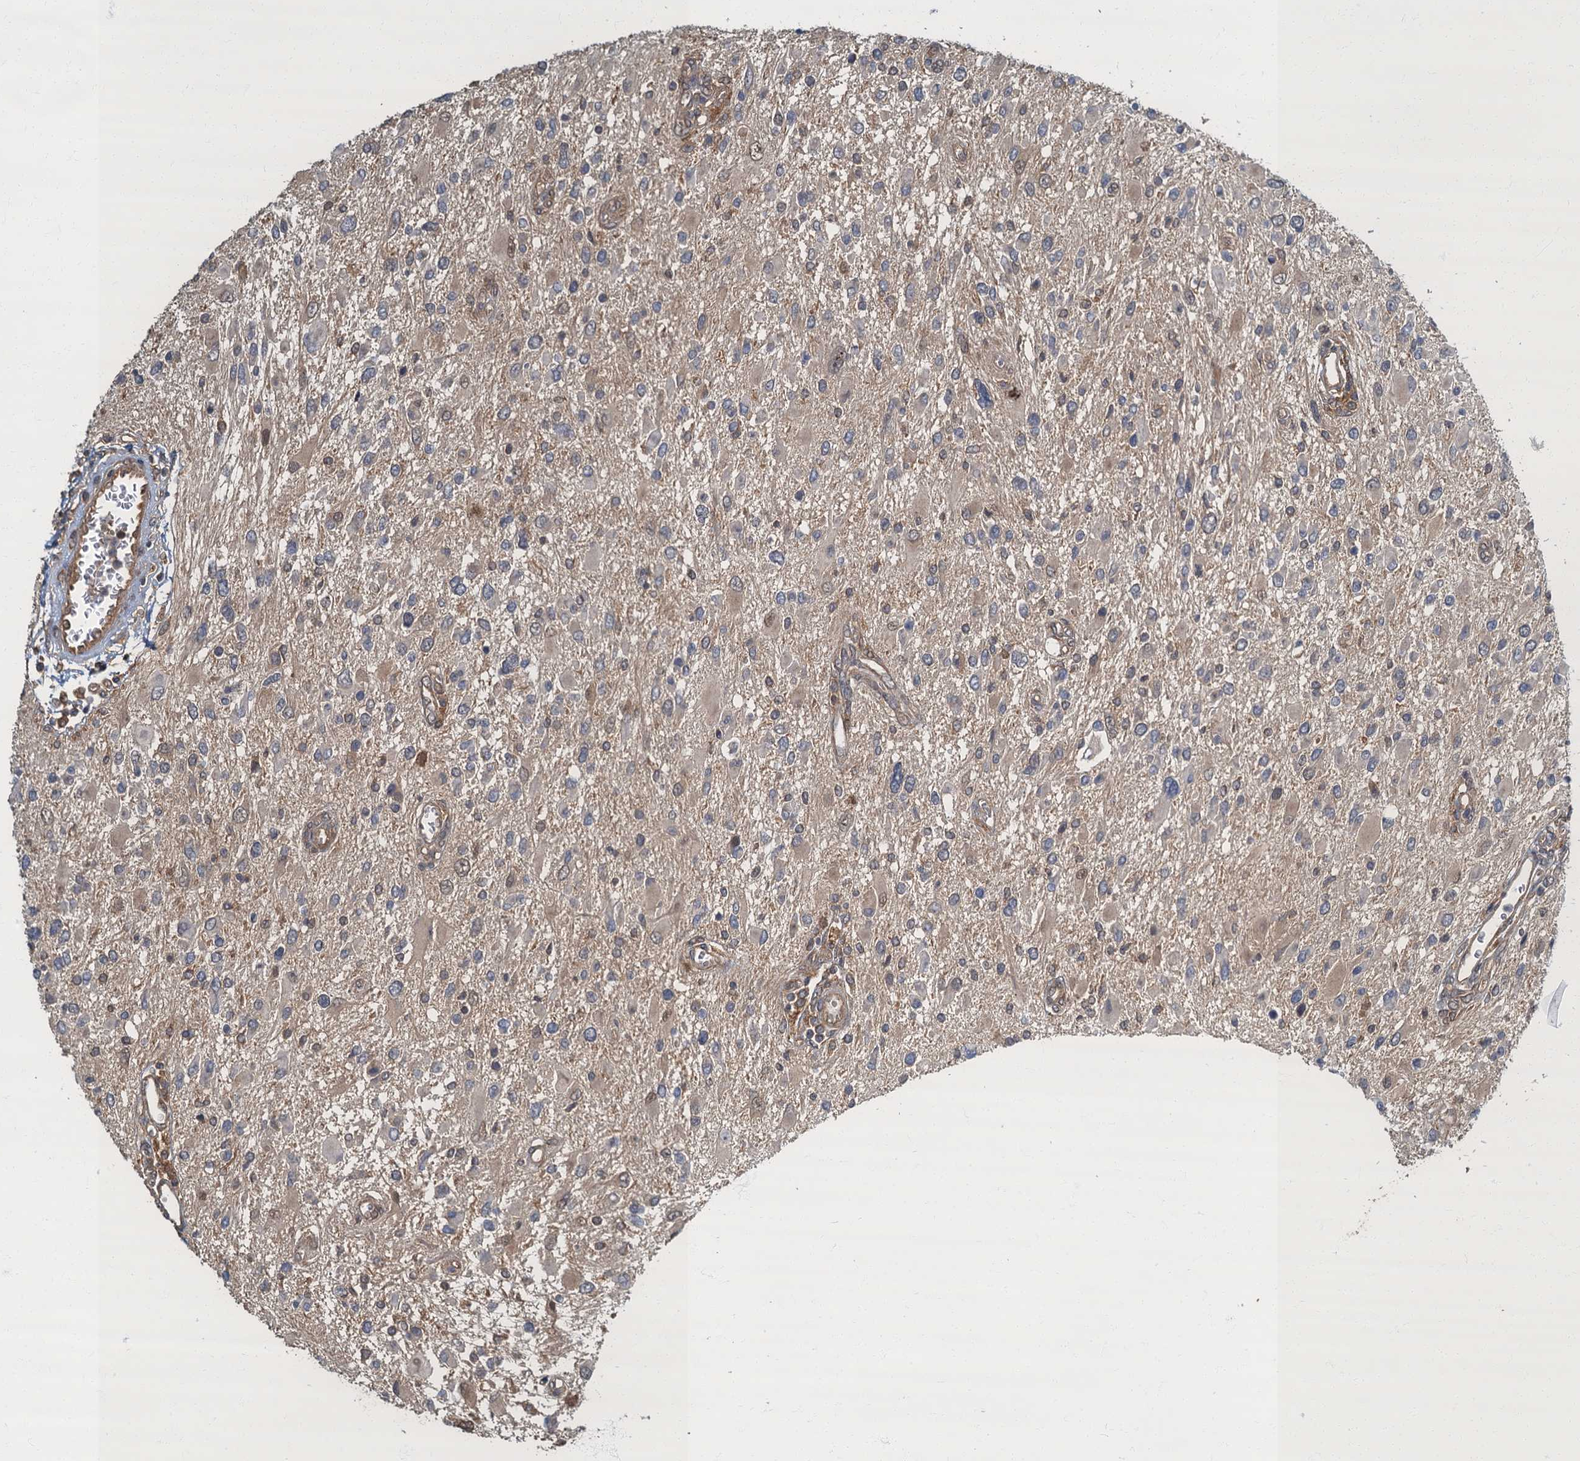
{"staining": {"intensity": "weak", "quantity": "<25%", "location": "cytoplasmic/membranous"}, "tissue": "glioma", "cell_type": "Tumor cells", "image_type": "cancer", "snomed": [{"axis": "morphology", "description": "Glioma, malignant, High grade"}, {"axis": "topography", "description": "Brain"}], "caption": "IHC micrograph of neoplastic tissue: glioma stained with DAB demonstrates no significant protein expression in tumor cells.", "gene": "TBCK", "patient": {"sex": "male", "age": 53}}